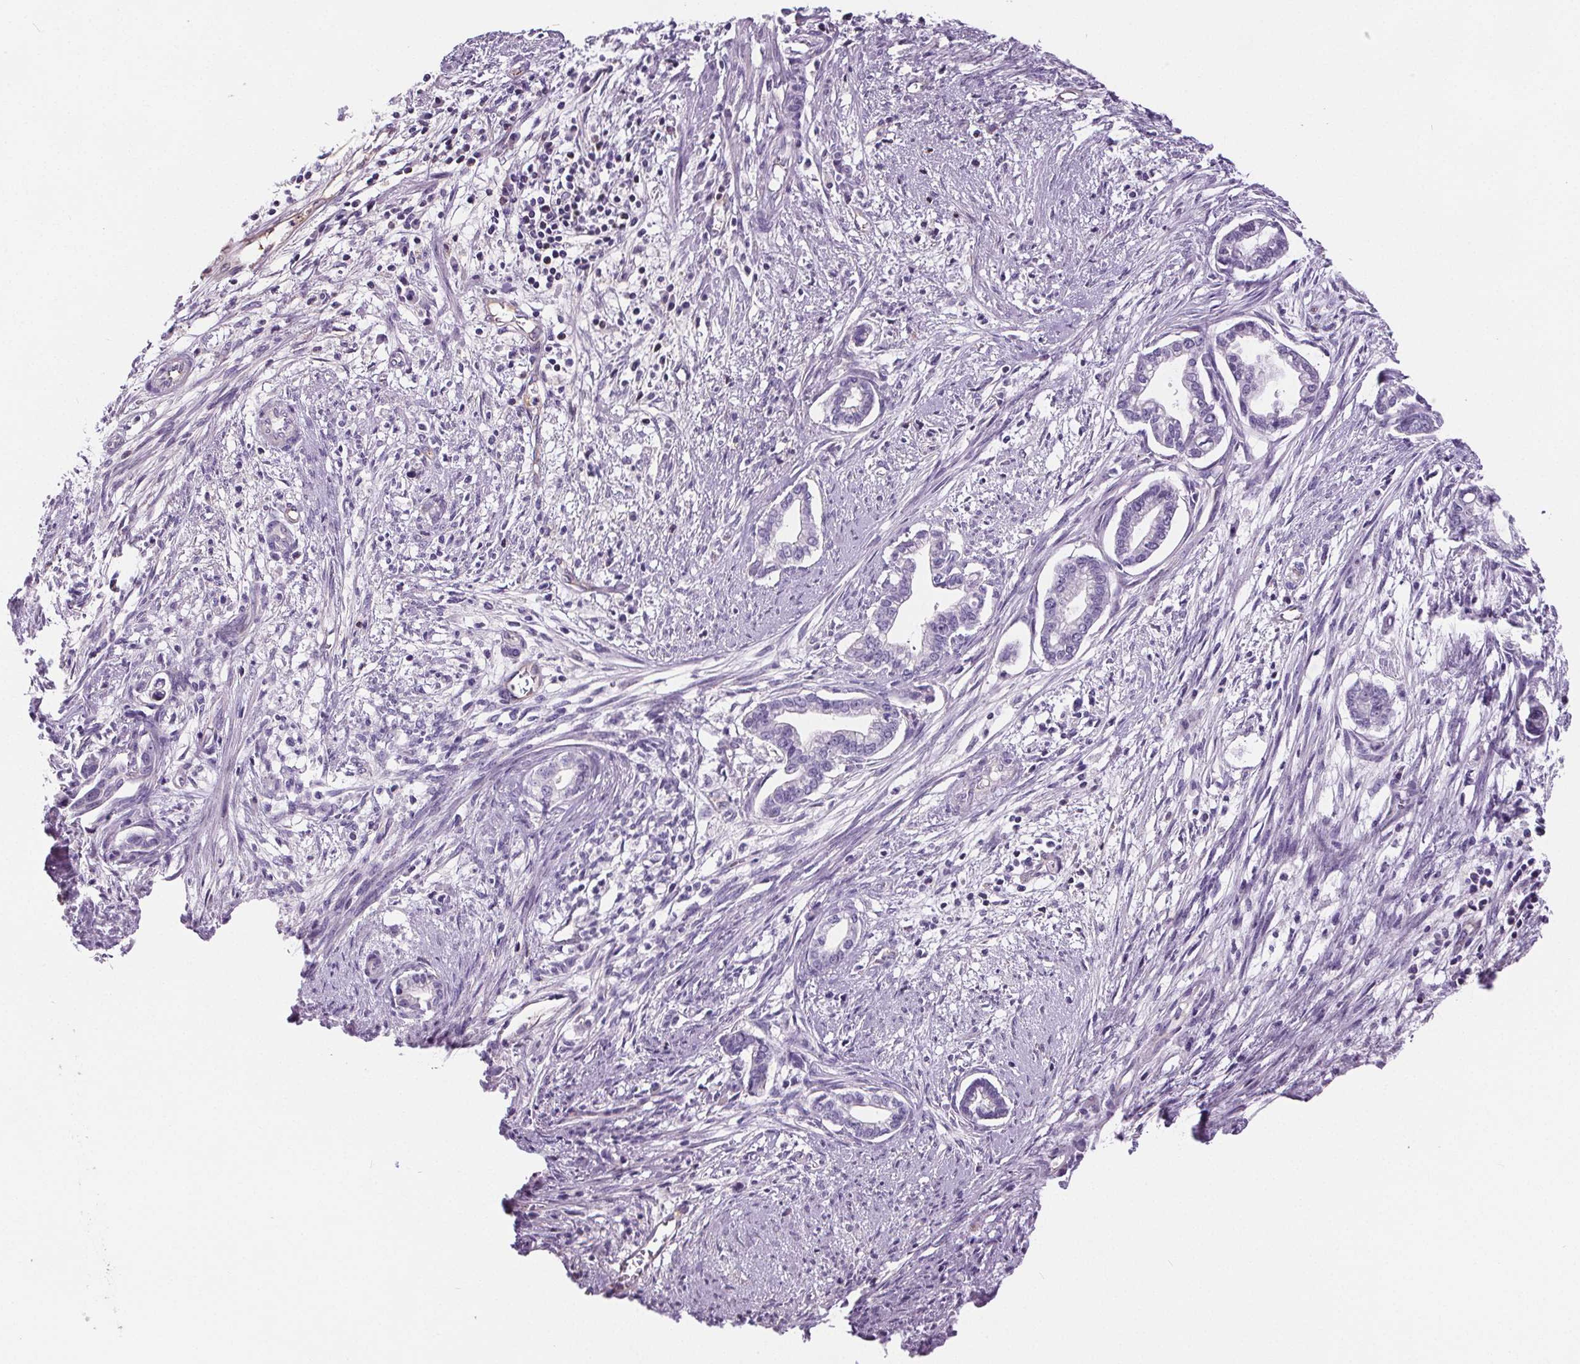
{"staining": {"intensity": "negative", "quantity": "none", "location": "none"}, "tissue": "cervical cancer", "cell_type": "Tumor cells", "image_type": "cancer", "snomed": [{"axis": "morphology", "description": "Adenocarcinoma, NOS"}, {"axis": "topography", "description": "Cervix"}], "caption": "The immunohistochemistry photomicrograph has no significant expression in tumor cells of cervical adenocarcinoma tissue.", "gene": "CD5L", "patient": {"sex": "female", "age": 62}}